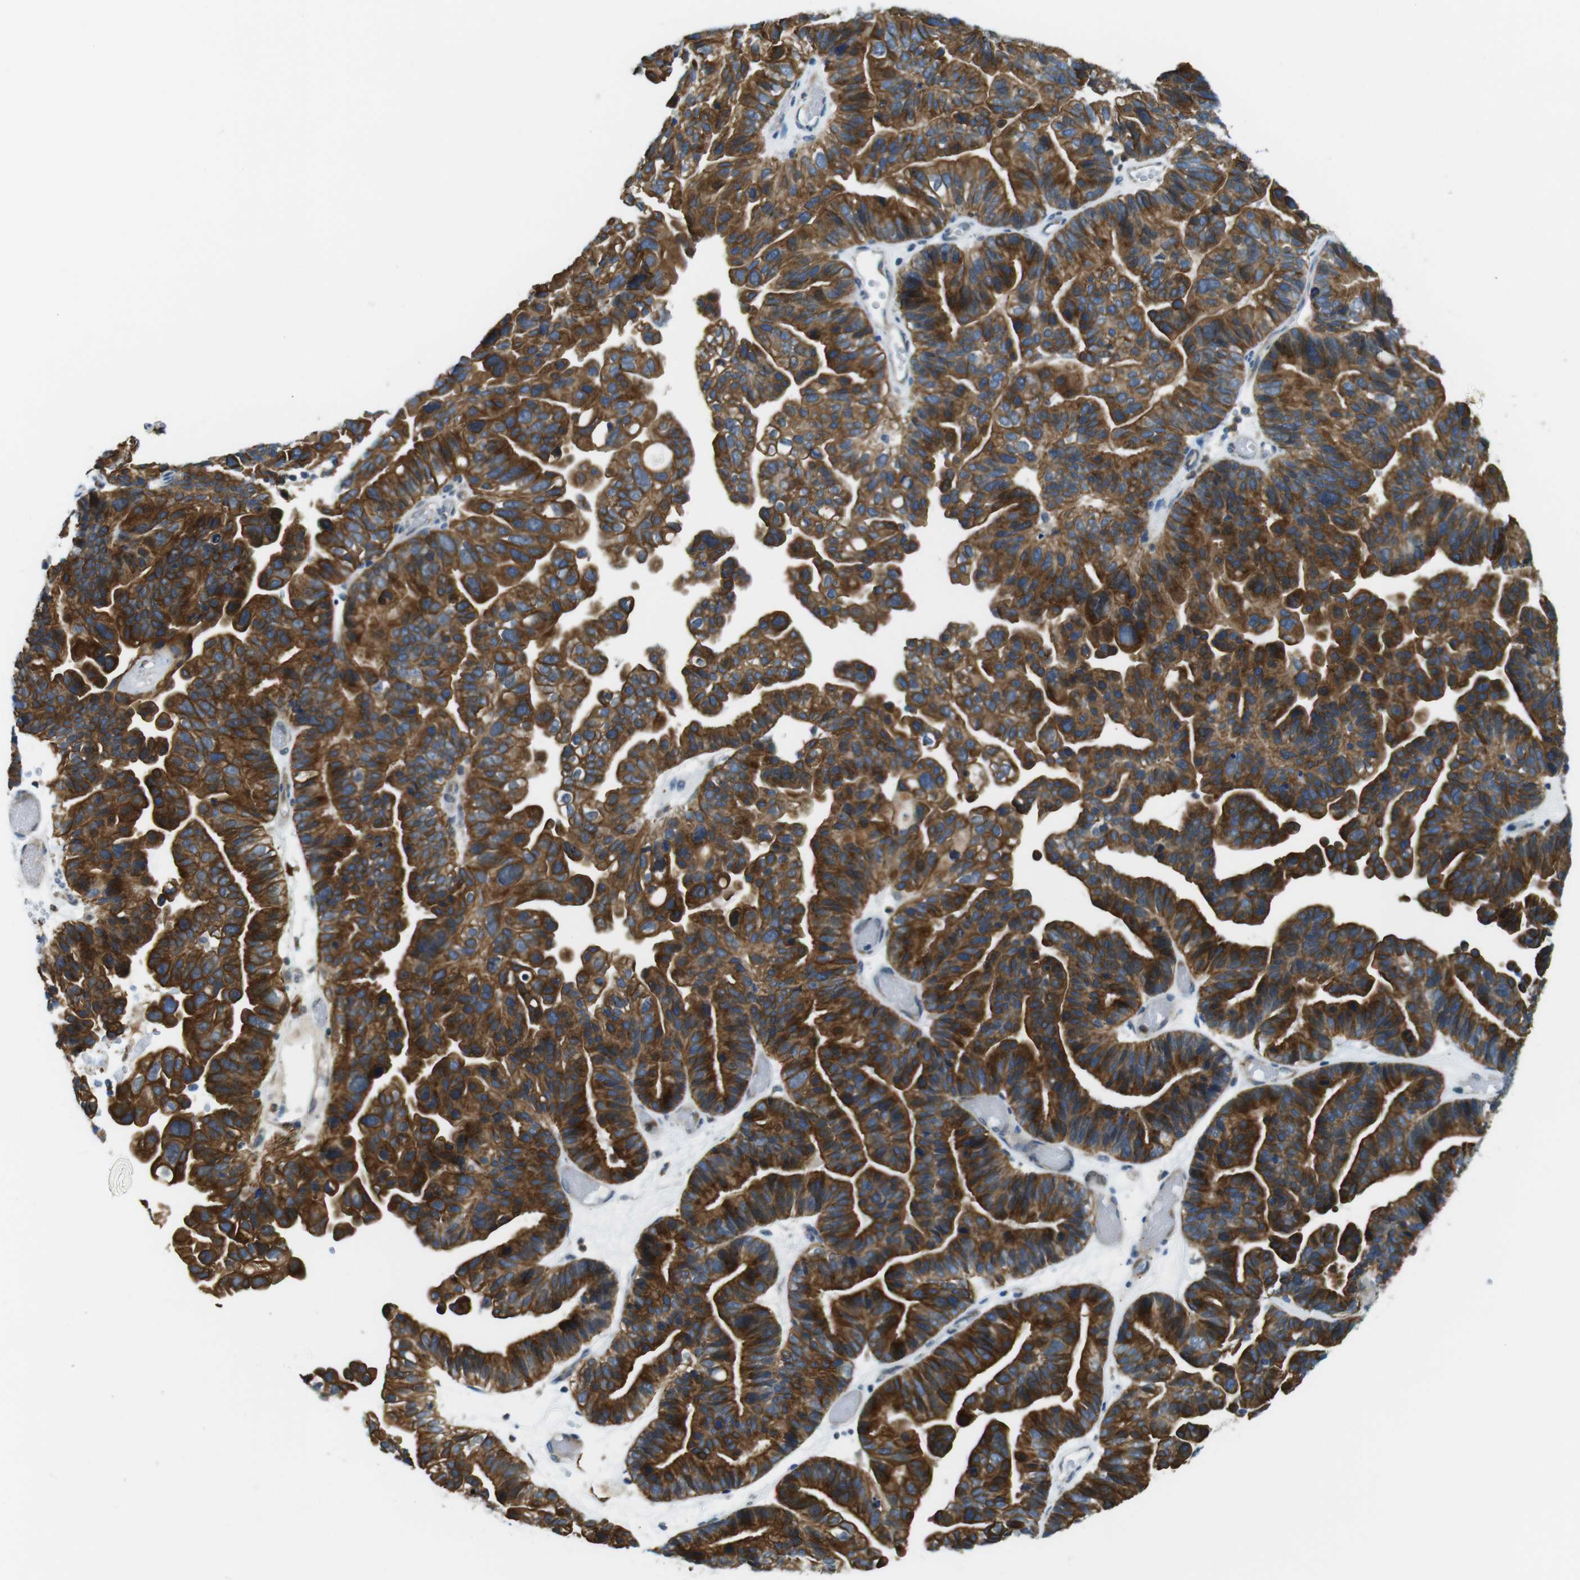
{"staining": {"intensity": "strong", "quantity": ">75%", "location": "cytoplasmic/membranous"}, "tissue": "ovarian cancer", "cell_type": "Tumor cells", "image_type": "cancer", "snomed": [{"axis": "morphology", "description": "Cystadenocarcinoma, serous, NOS"}, {"axis": "topography", "description": "Ovary"}], "caption": "Tumor cells display high levels of strong cytoplasmic/membranous positivity in about >75% of cells in human ovarian cancer.", "gene": "ZDHHC3", "patient": {"sex": "female", "age": 56}}